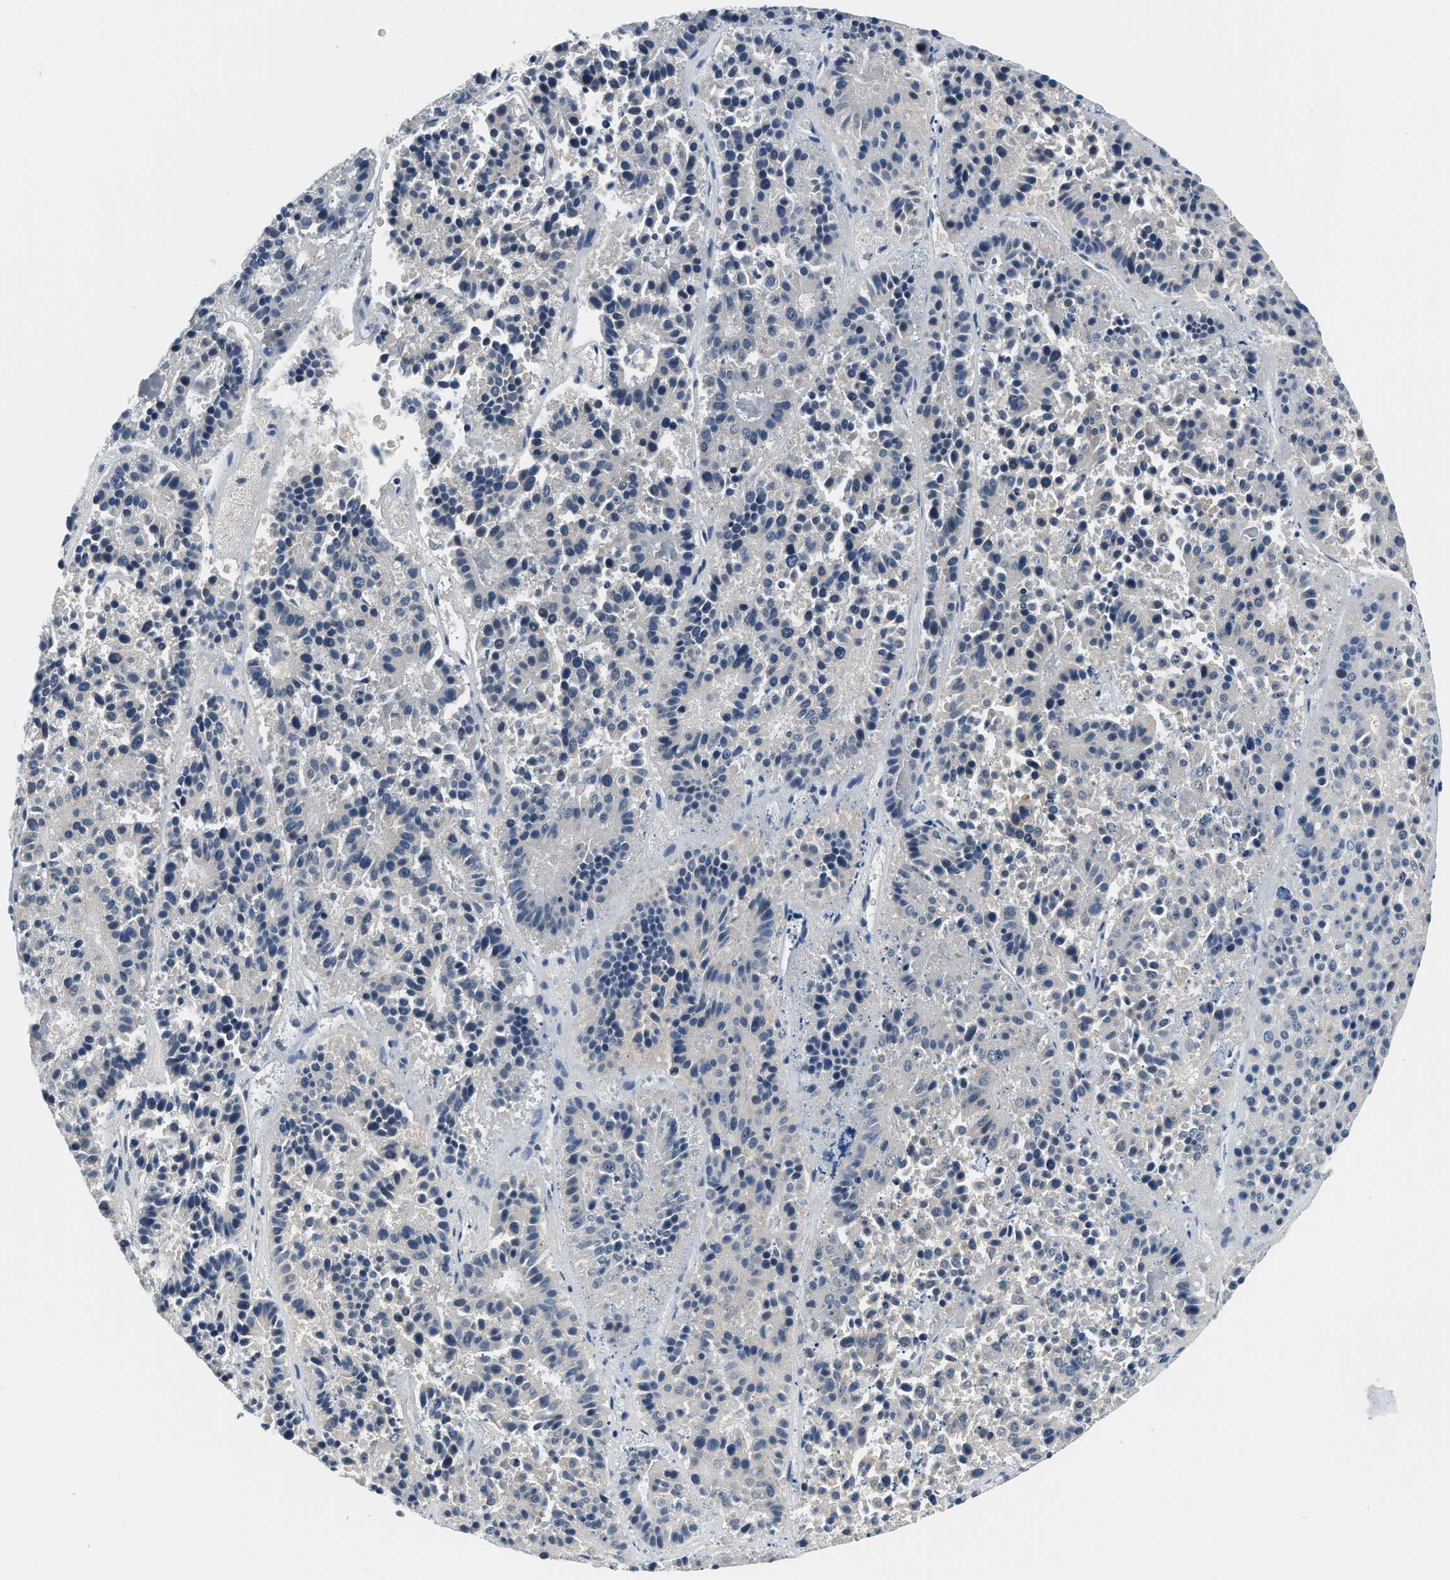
{"staining": {"intensity": "negative", "quantity": "none", "location": "none"}, "tissue": "pancreatic cancer", "cell_type": "Tumor cells", "image_type": "cancer", "snomed": [{"axis": "morphology", "description": "Adenocarcinoma, NOS"}, {"axis": "topography", "description": "Pancreas"}], "caption": "Micrograph shows no significant protein expression in tumor cells of pancreatic cancer (adenocarcinoma).", "gene": "YAE1", "patient": {"sex": "male", "age": 50}}